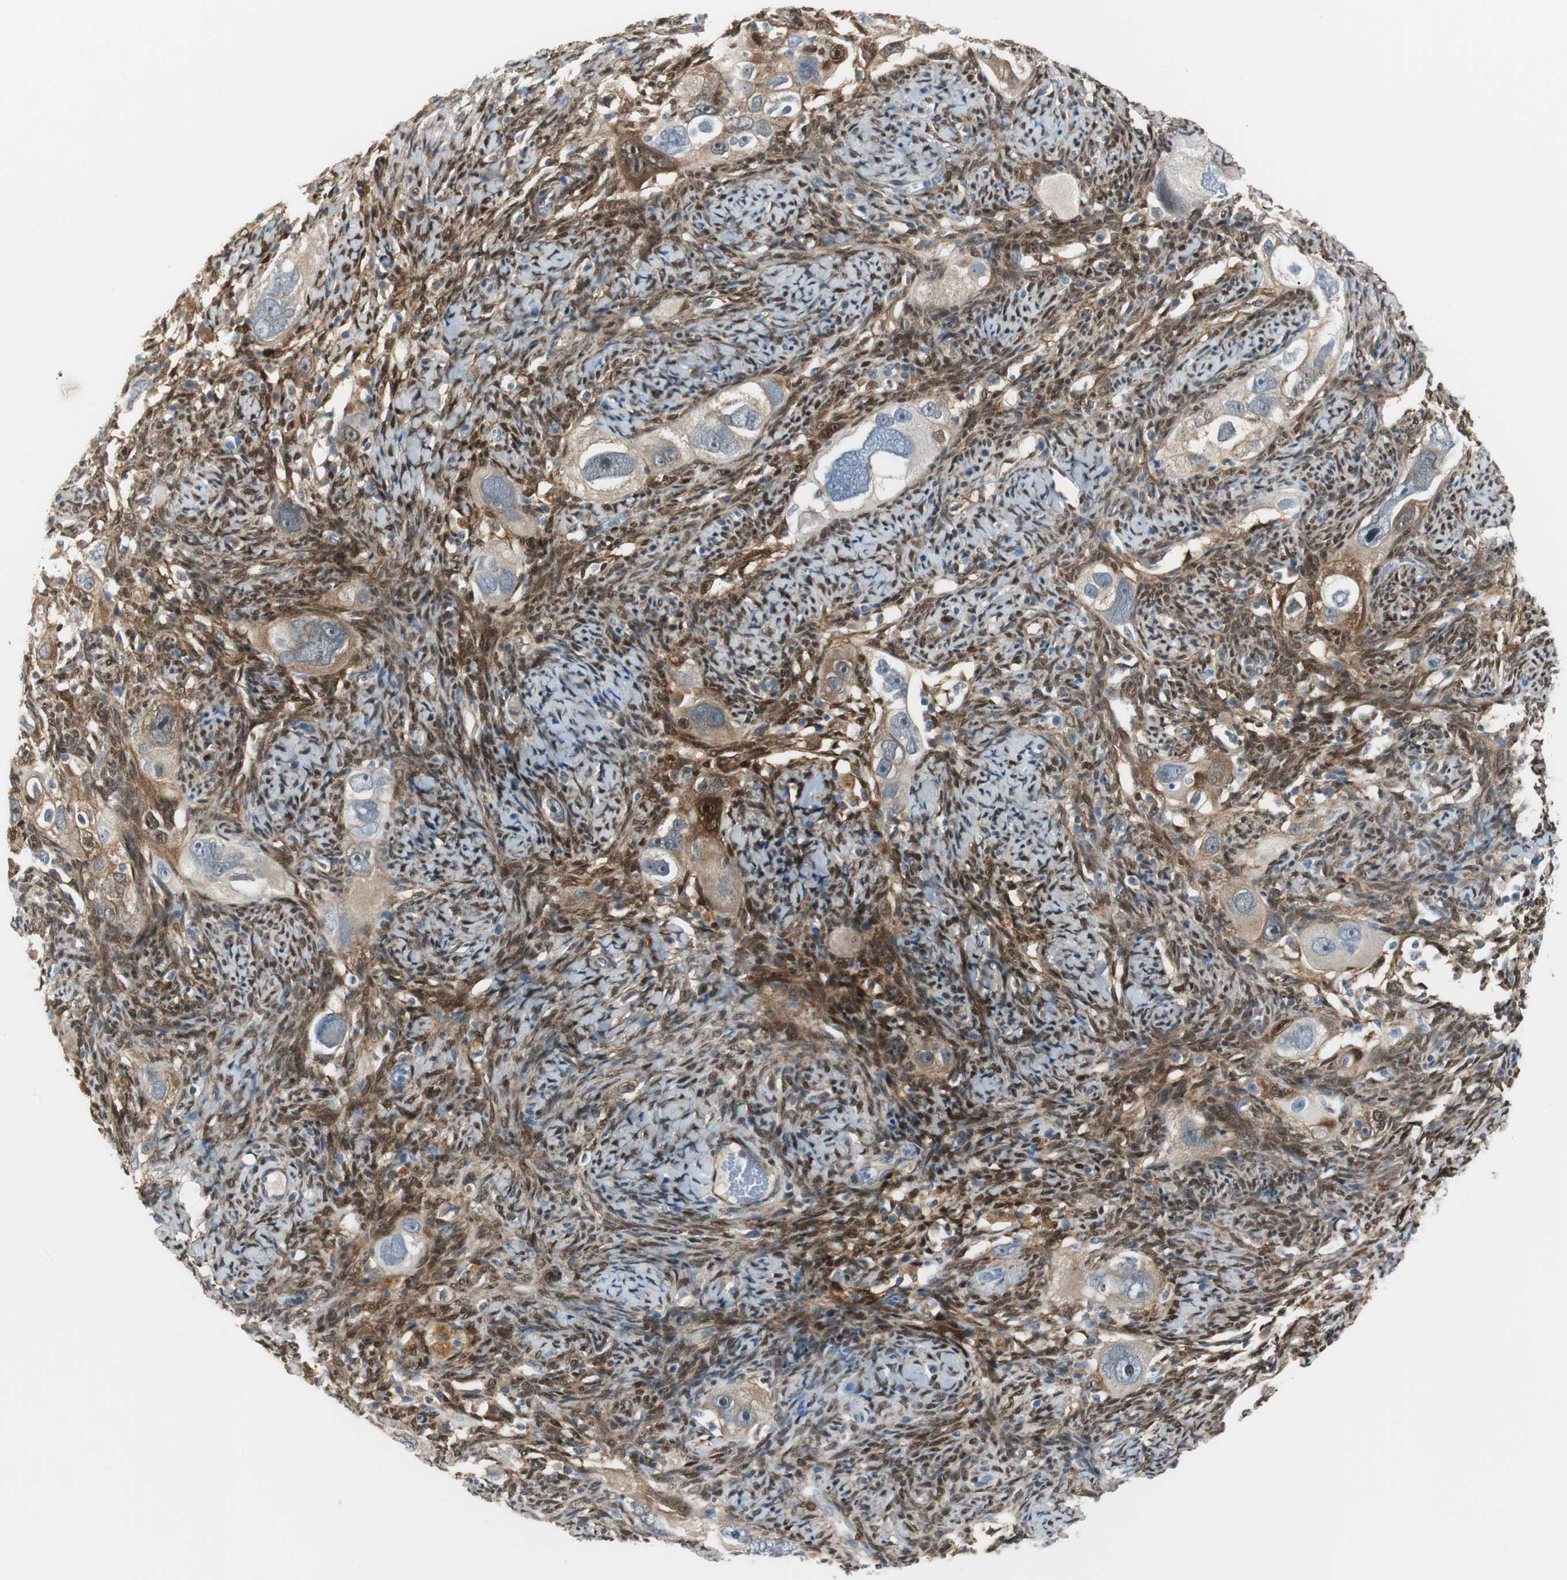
{"staining": {"intensity": "weak", "quantity": "25%-75%", "location": "cytoplasmic/membranous"}, "tissue": "ovarian cancer", "cell_type": "Tumor cells", "image_type": "cancer", "snomed": [{"axis": "morphology", "description": "Normal tissue, NOS"}, {"axis": "morphology", "description": "Cystadenocarcinoma, serous, NOS"}, {"axis": "topography", "description": "Ovary"}], "caption": "Human serous cystadenocarcinoma (ovarian) stained with a brown dye demonstrates weak cytoplasmic/membranous positive expression in approximately 25%-75% of tumor cells.", "gene": "FHL2", "patient": {"sex": "female", "age": 62}}